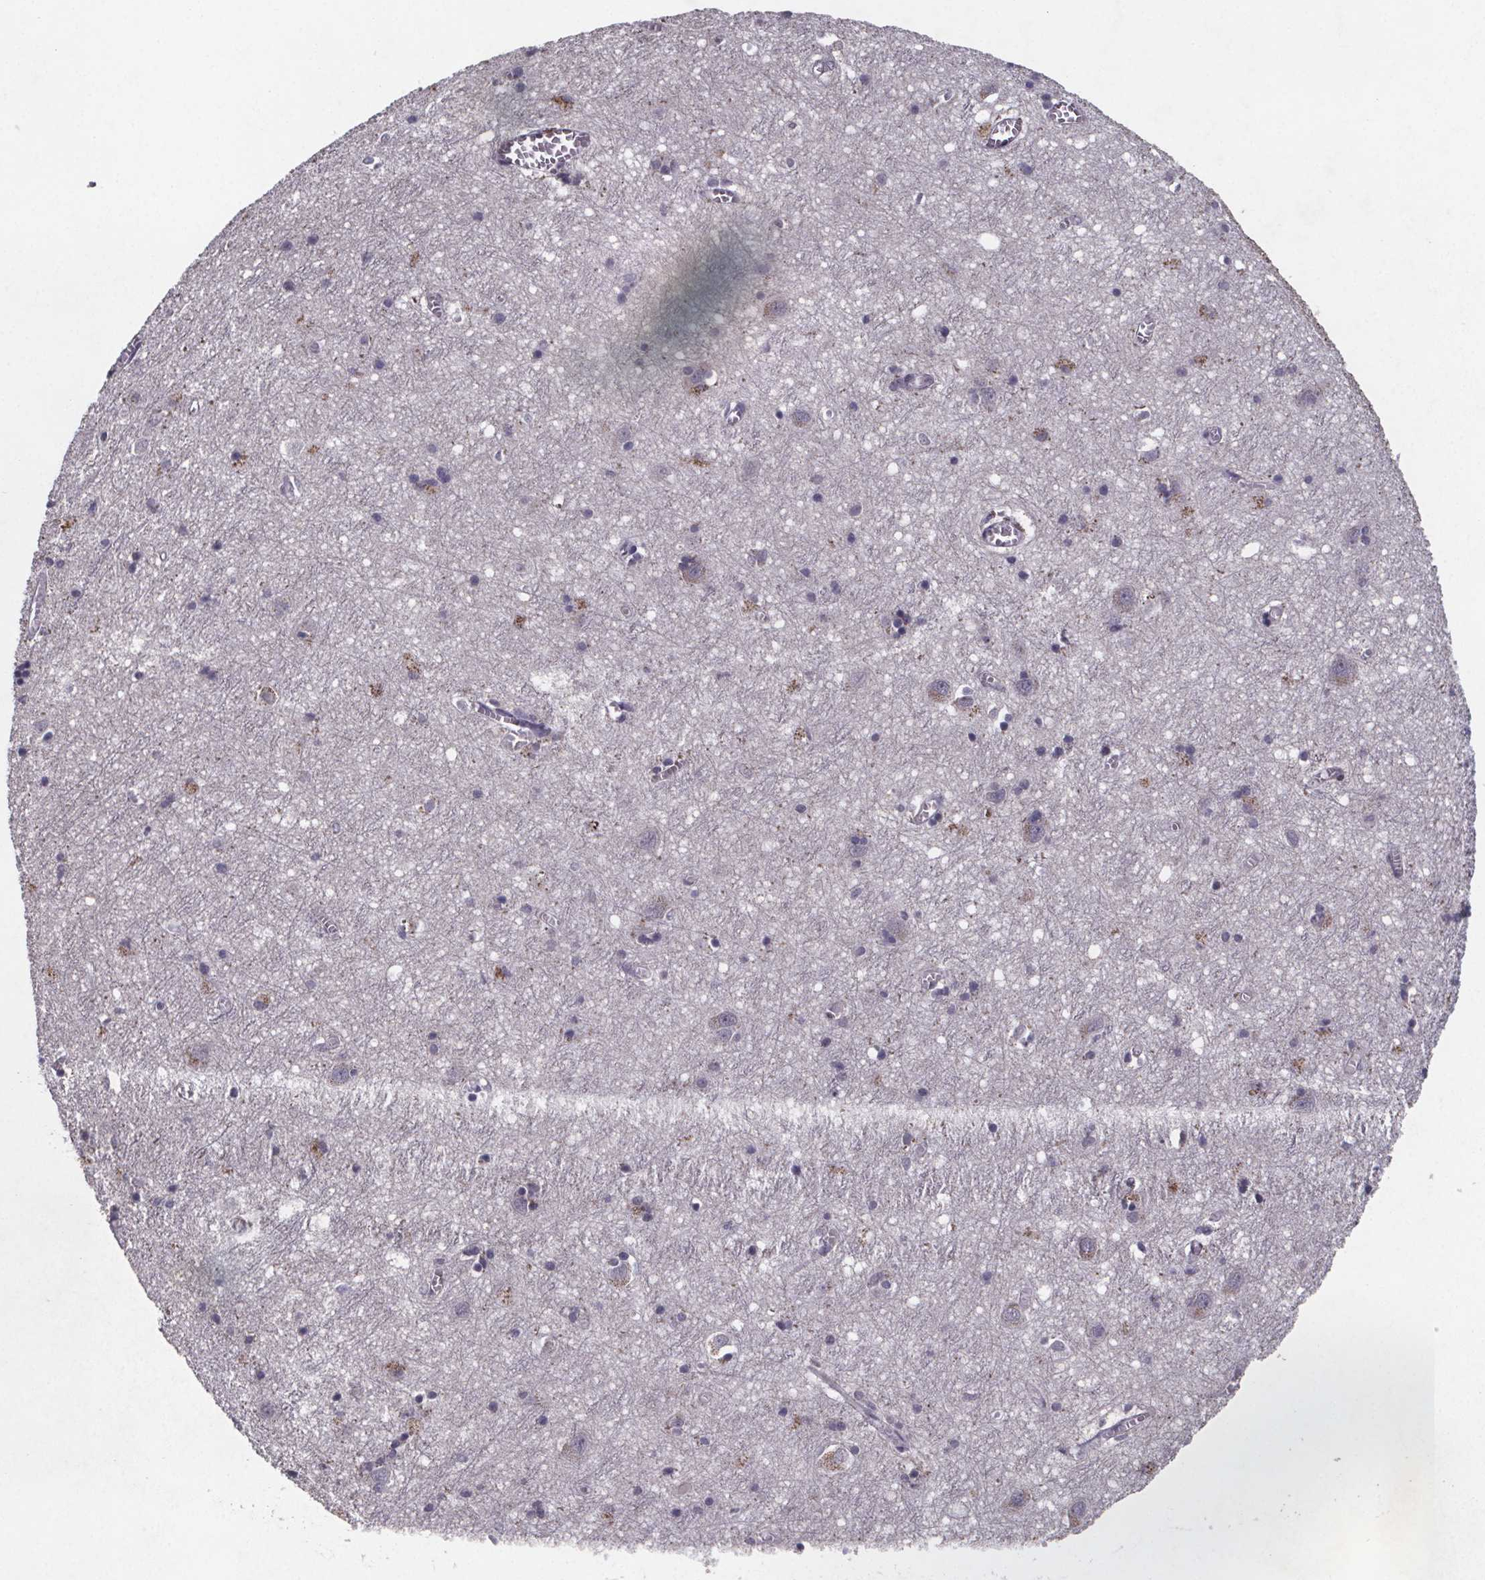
{"staining": {"intensity": "negative", "quantity": "none", "location": "none"}, "tissue": "cerebral cortex", "cell_type": "Endothelial cells", "image_type": "normal", "snomed": [{"axis": "morphology", "description": "Normal tissue, NOS"}, {"axis": "topography", "description": "Cerebral cortex"}], "caption": "IHC of unremarkable cerebral cortex demonstrates no expression in endothelial cells.", "gene": "PALLD", "patient": {"sex": "male", "age": 70}}